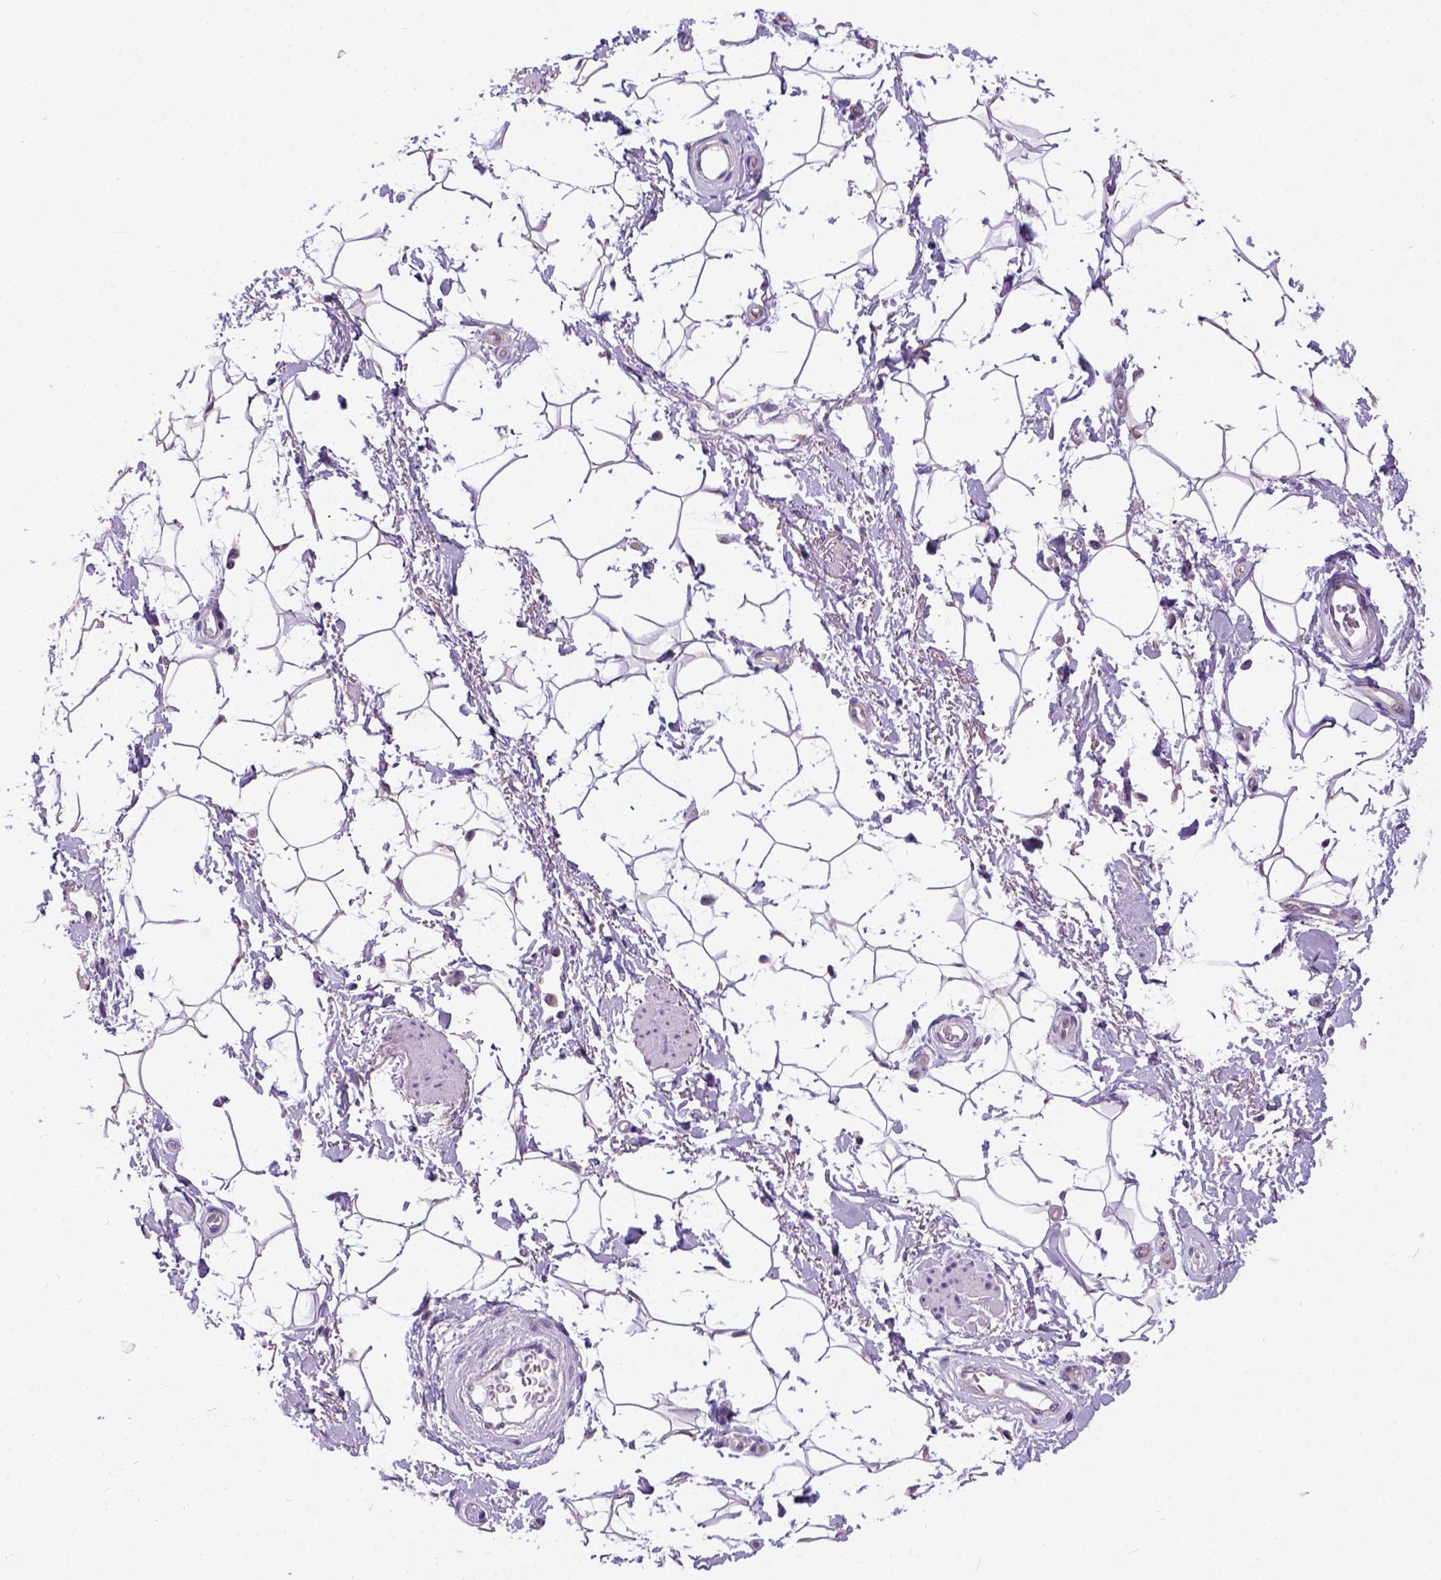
{"staining": {"intensity": "negative", "quantity": "none", "location": "none"}, "tissue": "adipose tissue", "cell_type": "Adipocytes", "image_type": "normal", "snomed": [{"axis": "morphology", "description": "Normal tissue, NOS"}, {"axis": "topography", "description": "Anal"}, {"axis": "topography", "description": "Peripheral nerve tissue"}], "caption": "Immunohistochemical staining of benign human adipose tissue demonstrates no significant staining in adipocytes. Nuclei are stained in blue.", "gene": "NEK5", "patient": {"sex": "male", "age": 51}}